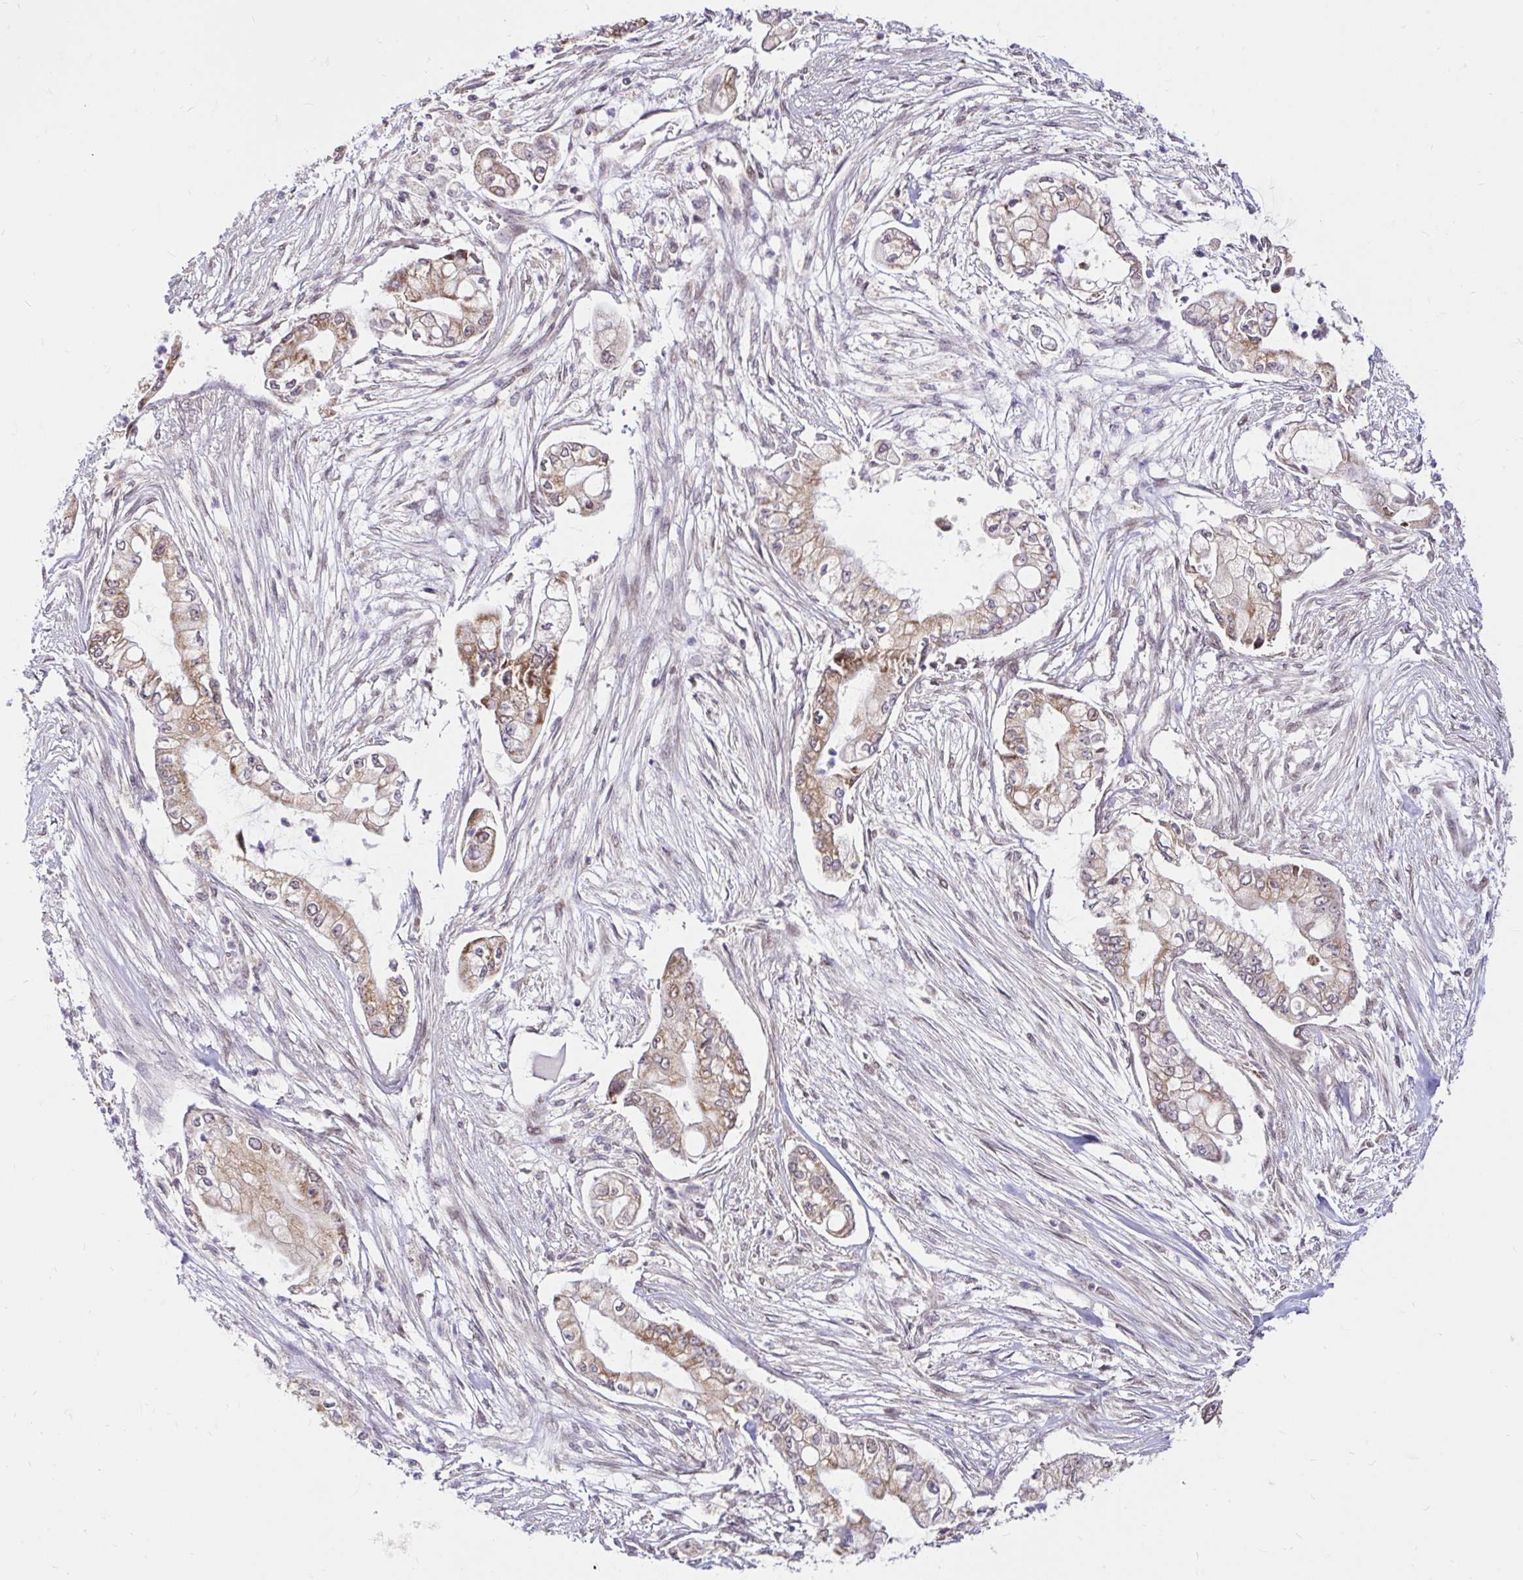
{"staining": {"intensity": "strong", "quantity": "25%-75%", "location": "cytoplasmic/membranous"}, "tissue": "pancreatic cancer", "cell_type": "Tumor cells", "image_type": "cancer", "snomed": [{"axis": "morphology", "description": "Adenocarcinoma, NOS"}, {"axis": "topography", "description": "Pancreas"}], "caption": "Strong cytoplasmic/membranous staining is present in approximately 25%-75% of tumor cells in pancreatic adenocarcinoma. (DAB IHC, brown staining for protein, blue staining for nuclei).", "gene": "TIMM50", "patient": {"sex": "female", "age": 69}}